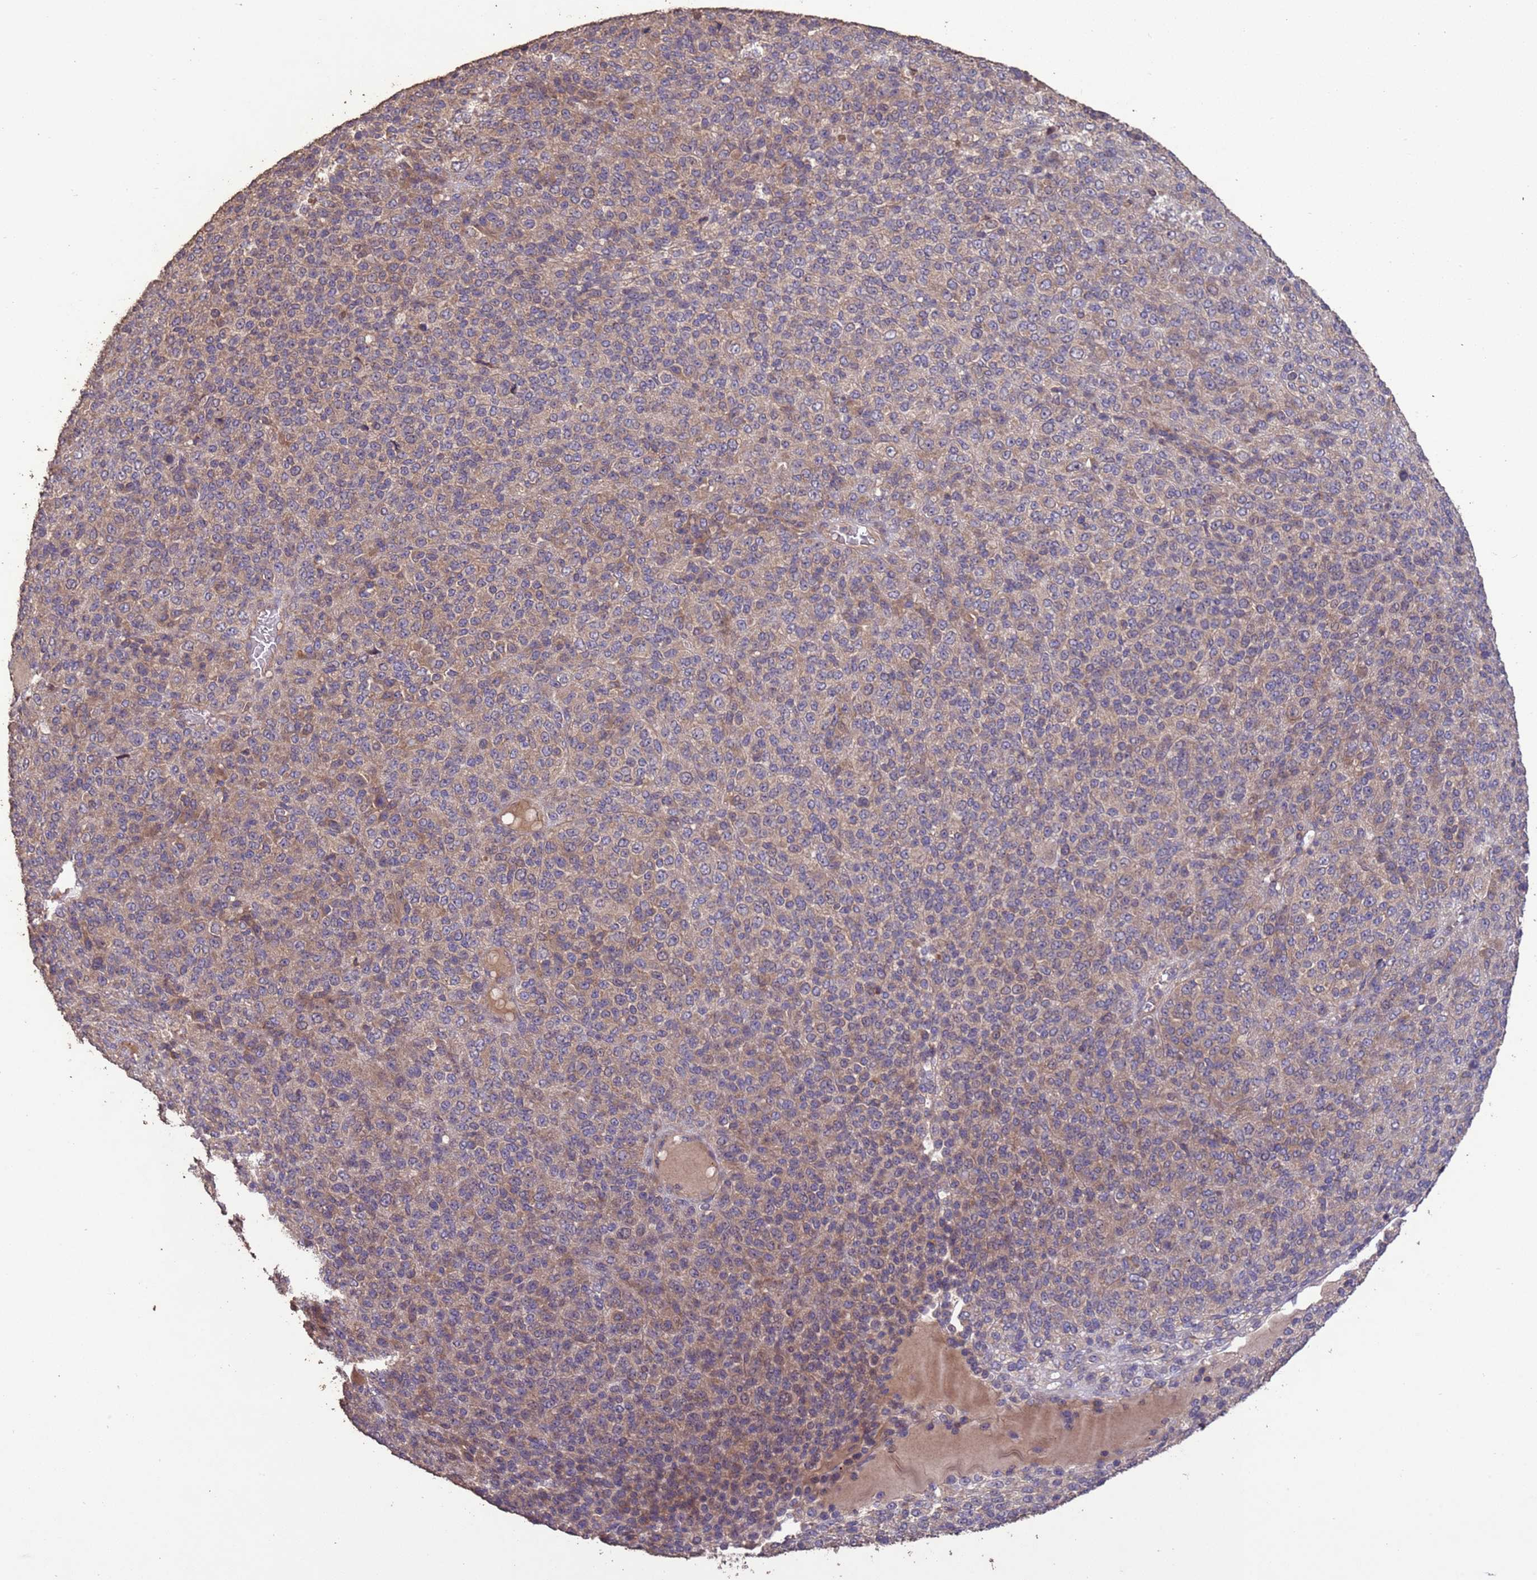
{"staining": {"intensity": "moderate", "quantity": "25%-75%", "location": "cytoplasmic/membranous"}, "tissue": "melanoma", "cell_type": "Tumor cells", "image_type": "cancer", "snomed": [{"axis": "morphology", "description": "Malignant melanoma, Metastatic site"}, {"axis": "topography", "description": "Brain"}], "caption": "Immunohistochemistry of melanoma displays medium levels of moderate cytoplasmic/membranous expression in approximately 25%-75% of tumor cells.", "gene": "SLC9B2", "patient": {"sex": "female", "age": 56}}